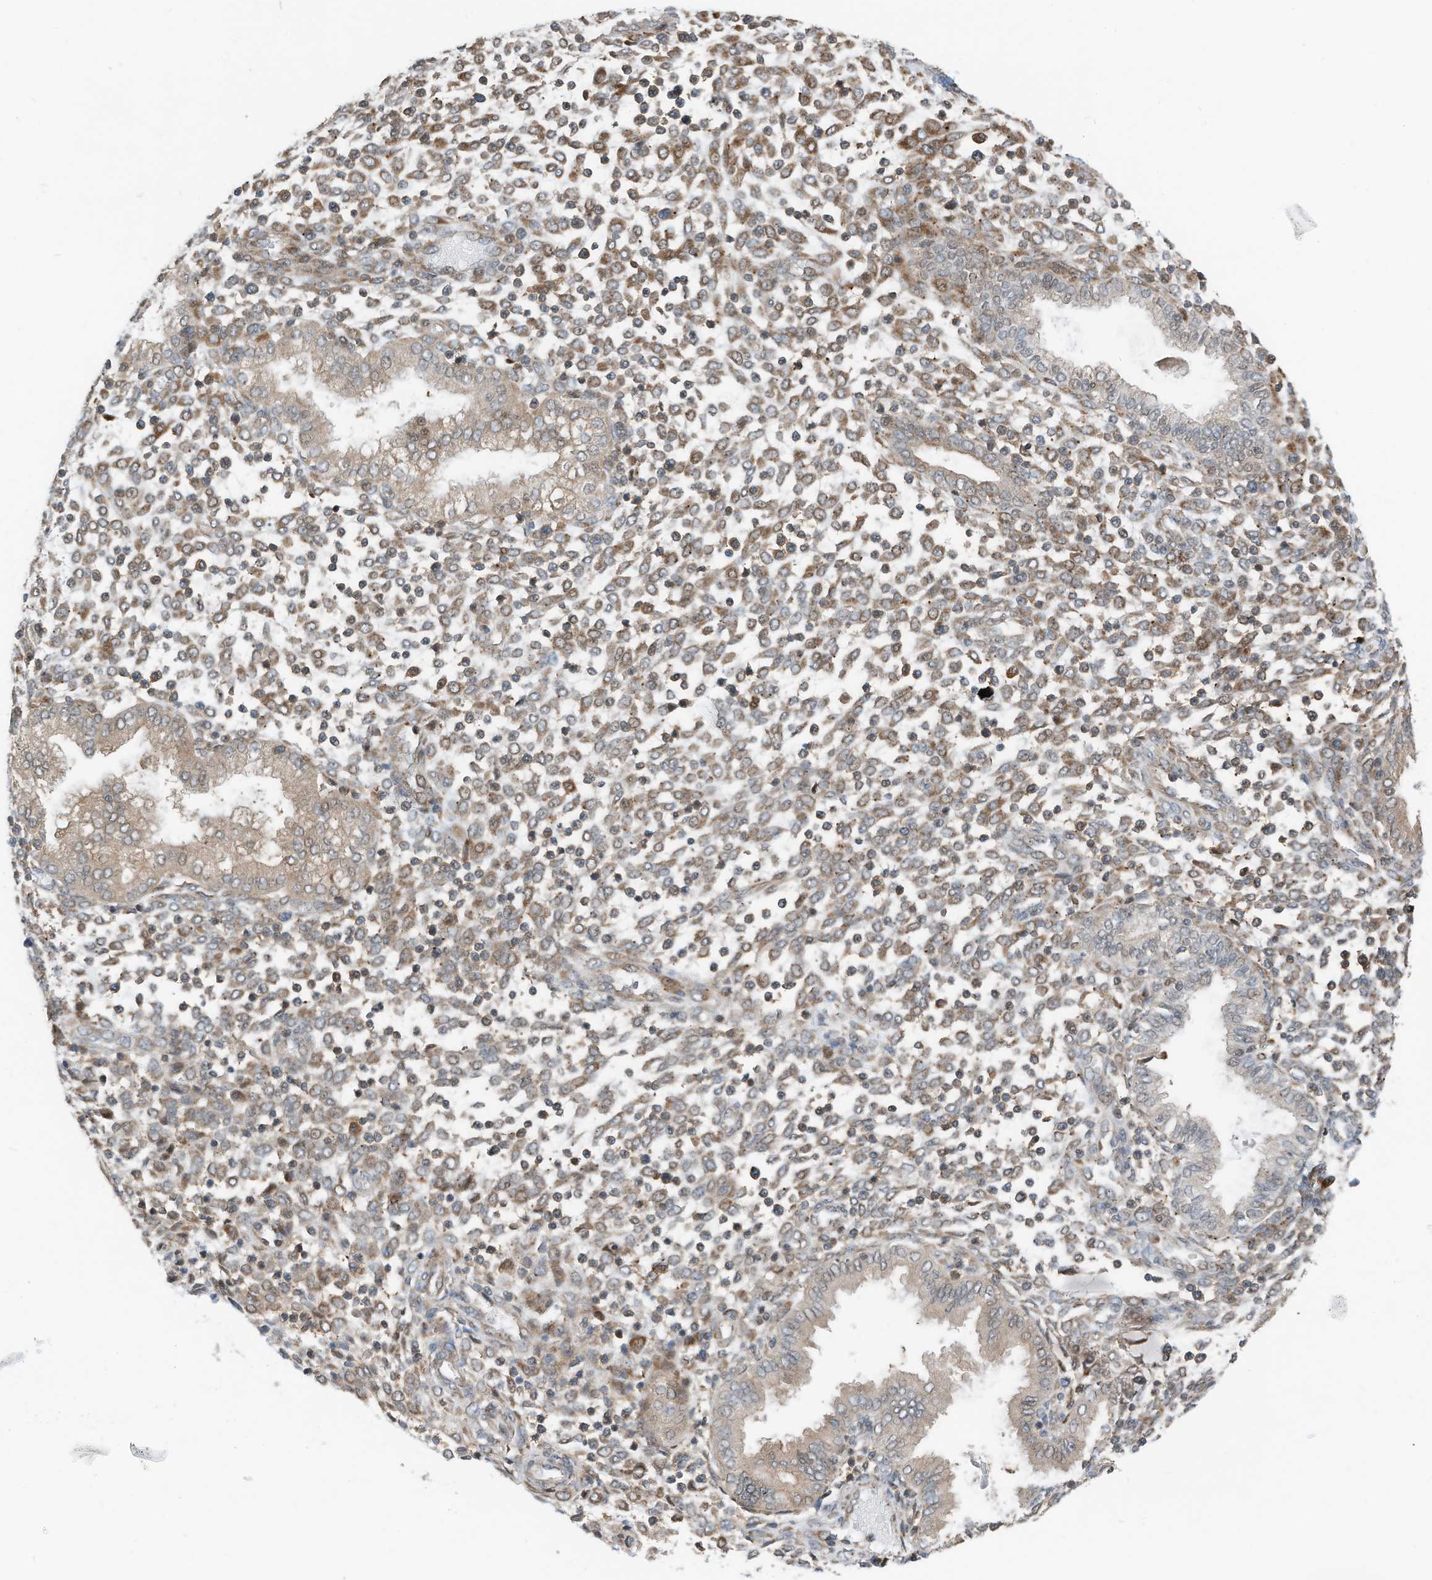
{"staining": {"intensity": "moderate", "quantity": "25%-75%", "location": "cytoplasmic/membranous"}, "tissue": "endometrium", "cell_type": "Cells in endometrial stroma", "image_type": "normal", "snomed": [{"axis": "morphology", "description": "Normal tissue, NOS"}, {"axis": "topography", "description": "Endometrium"}], "caption": "Immunohistochemical staining of normal endometrium demonstrates medium levels of moderate cytoplasmic/membranous positivity in approximately 25%-75% of cells in endometrial stroma.", "gene": "RMND1", "patient": {"sex": "female", "age": 53}}